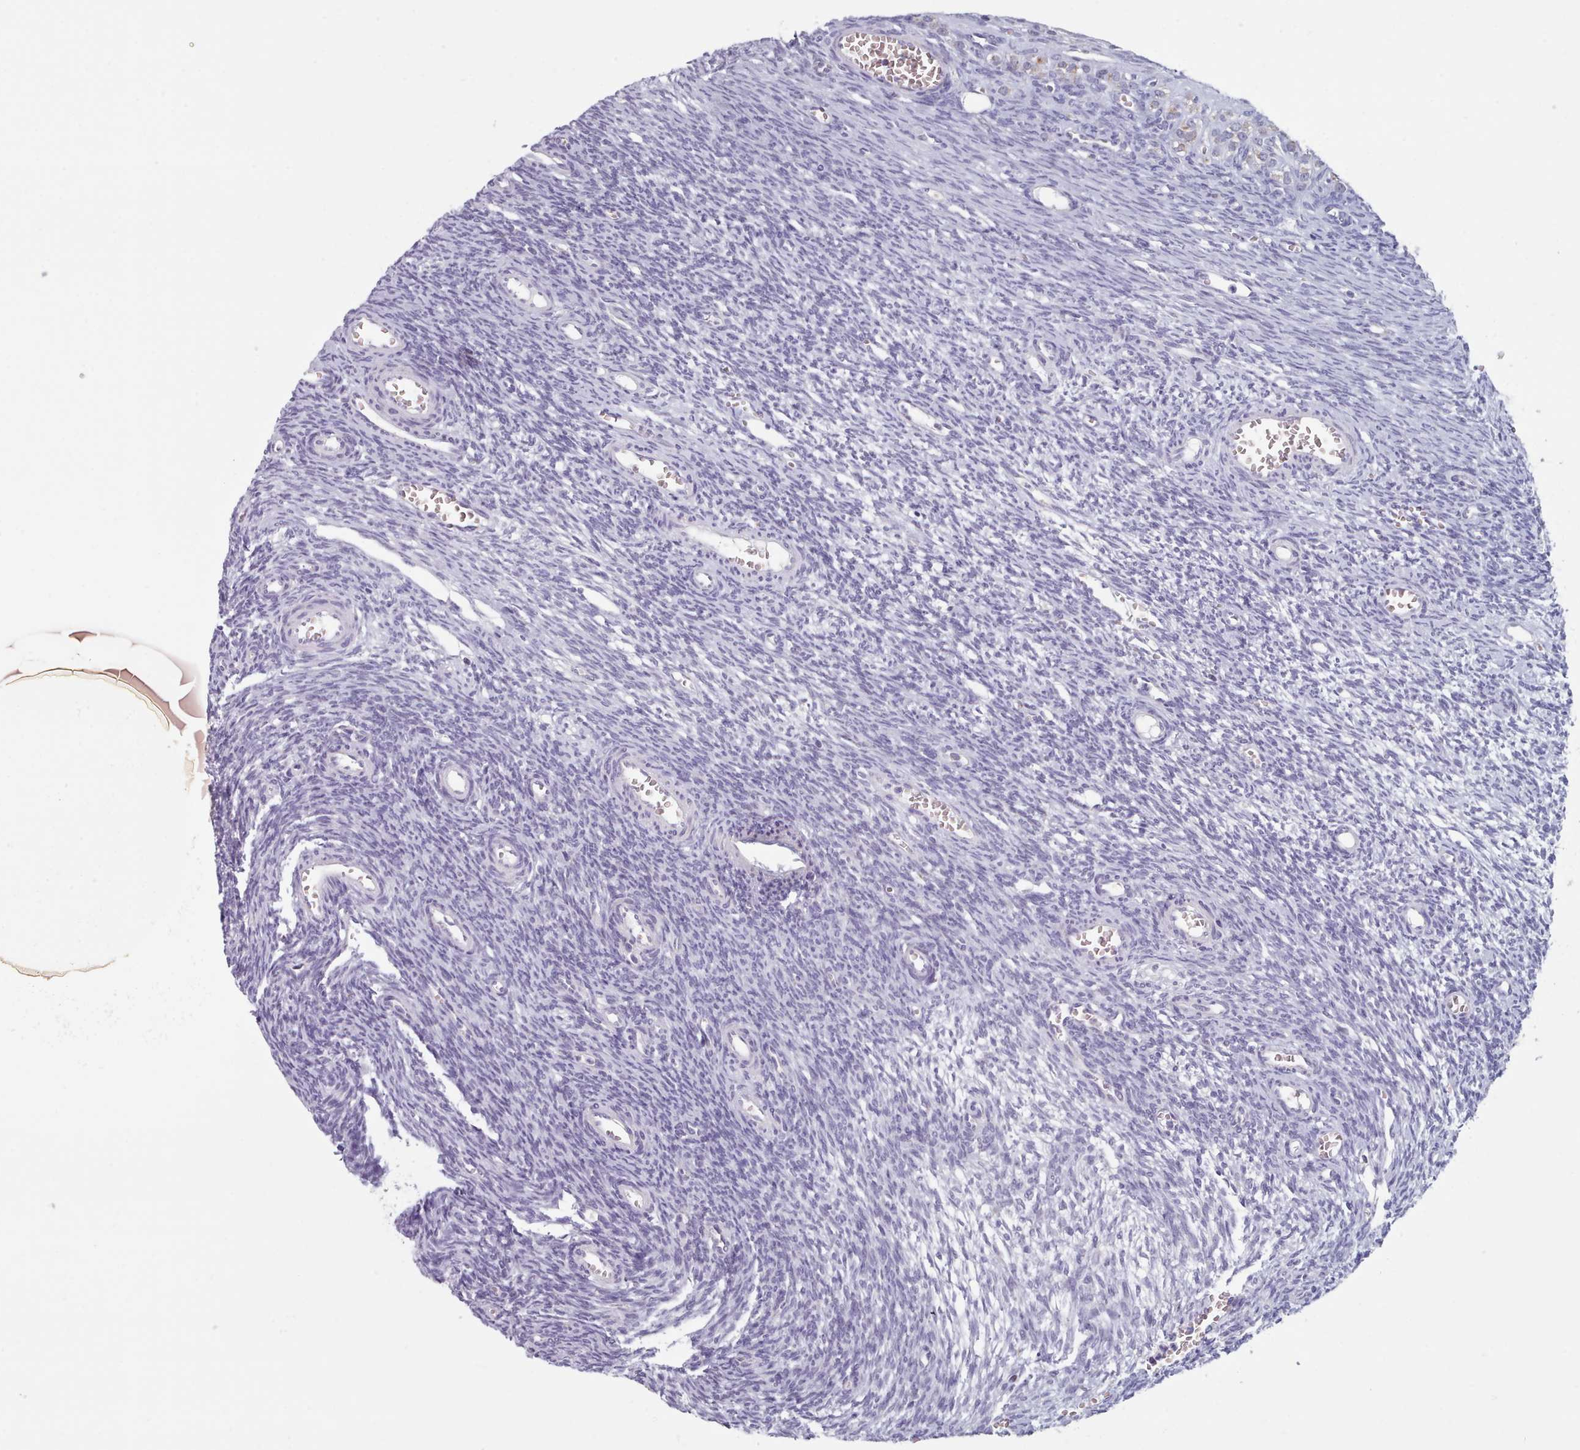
{"staining": {"intensity": "negative", "quantity": "none", "location": "none"}, "tissue": "ovary", "cell_type": "Ovarian stroma cells", "image_type": "normal", "snomed": [{"axis": "morphology", "description": "Normal tissue, NOS"}, {"axis": "topography", "description": "Ovary"}], "caption": "IHC of benign human ovary demonstrates no positivity in ovarian stroma cells. Brightfield microscopy of IHC stained with DAB (3,3'-diaminobenzidine) (brown) and hematoxylin (blue), captured at high magnification.", "gene": "FAM170B", "patient": {"sex": "female", "age": 39}}